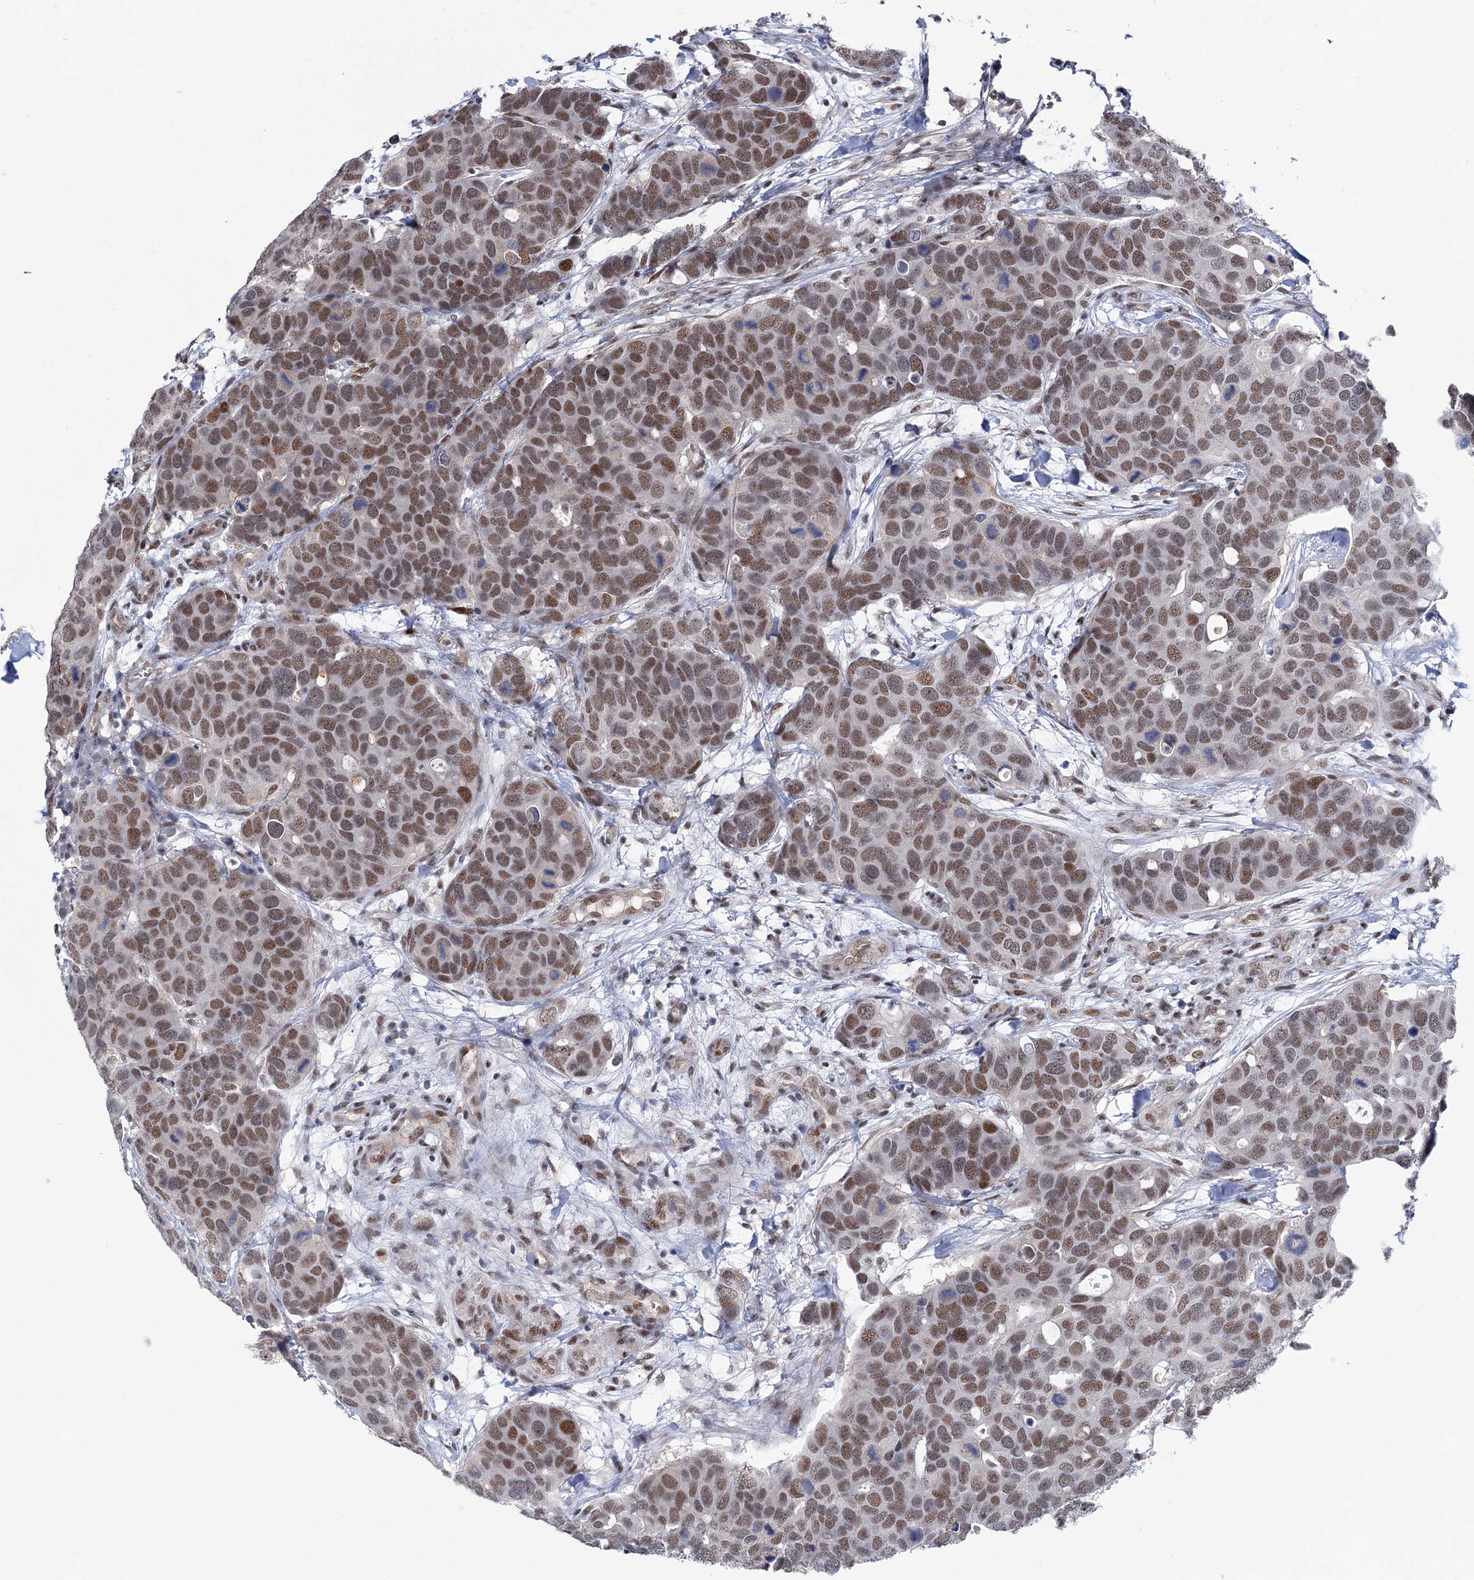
{"staining": {"intensity": "moderate", "quantity": ">75%", "location": "nuclear"}, "tissue": "breast cancer", "cell_type": "Tumor cells", "image_type": "cancer", "snomed": [{"axis": "morphology", "description": "Duct carcinoma"}, {"axis": "topography", "description": "Breast"}], "caption": "Breast cancer was stained to show a protein in brown. There is medium levels of moderate nuclear expression in about >75% of tumor cells. (DAB = brown stain, brightfield microscopy at high magnification).", "gene": "FAM53A", "patient": {"sex": "female", "age": 83}}